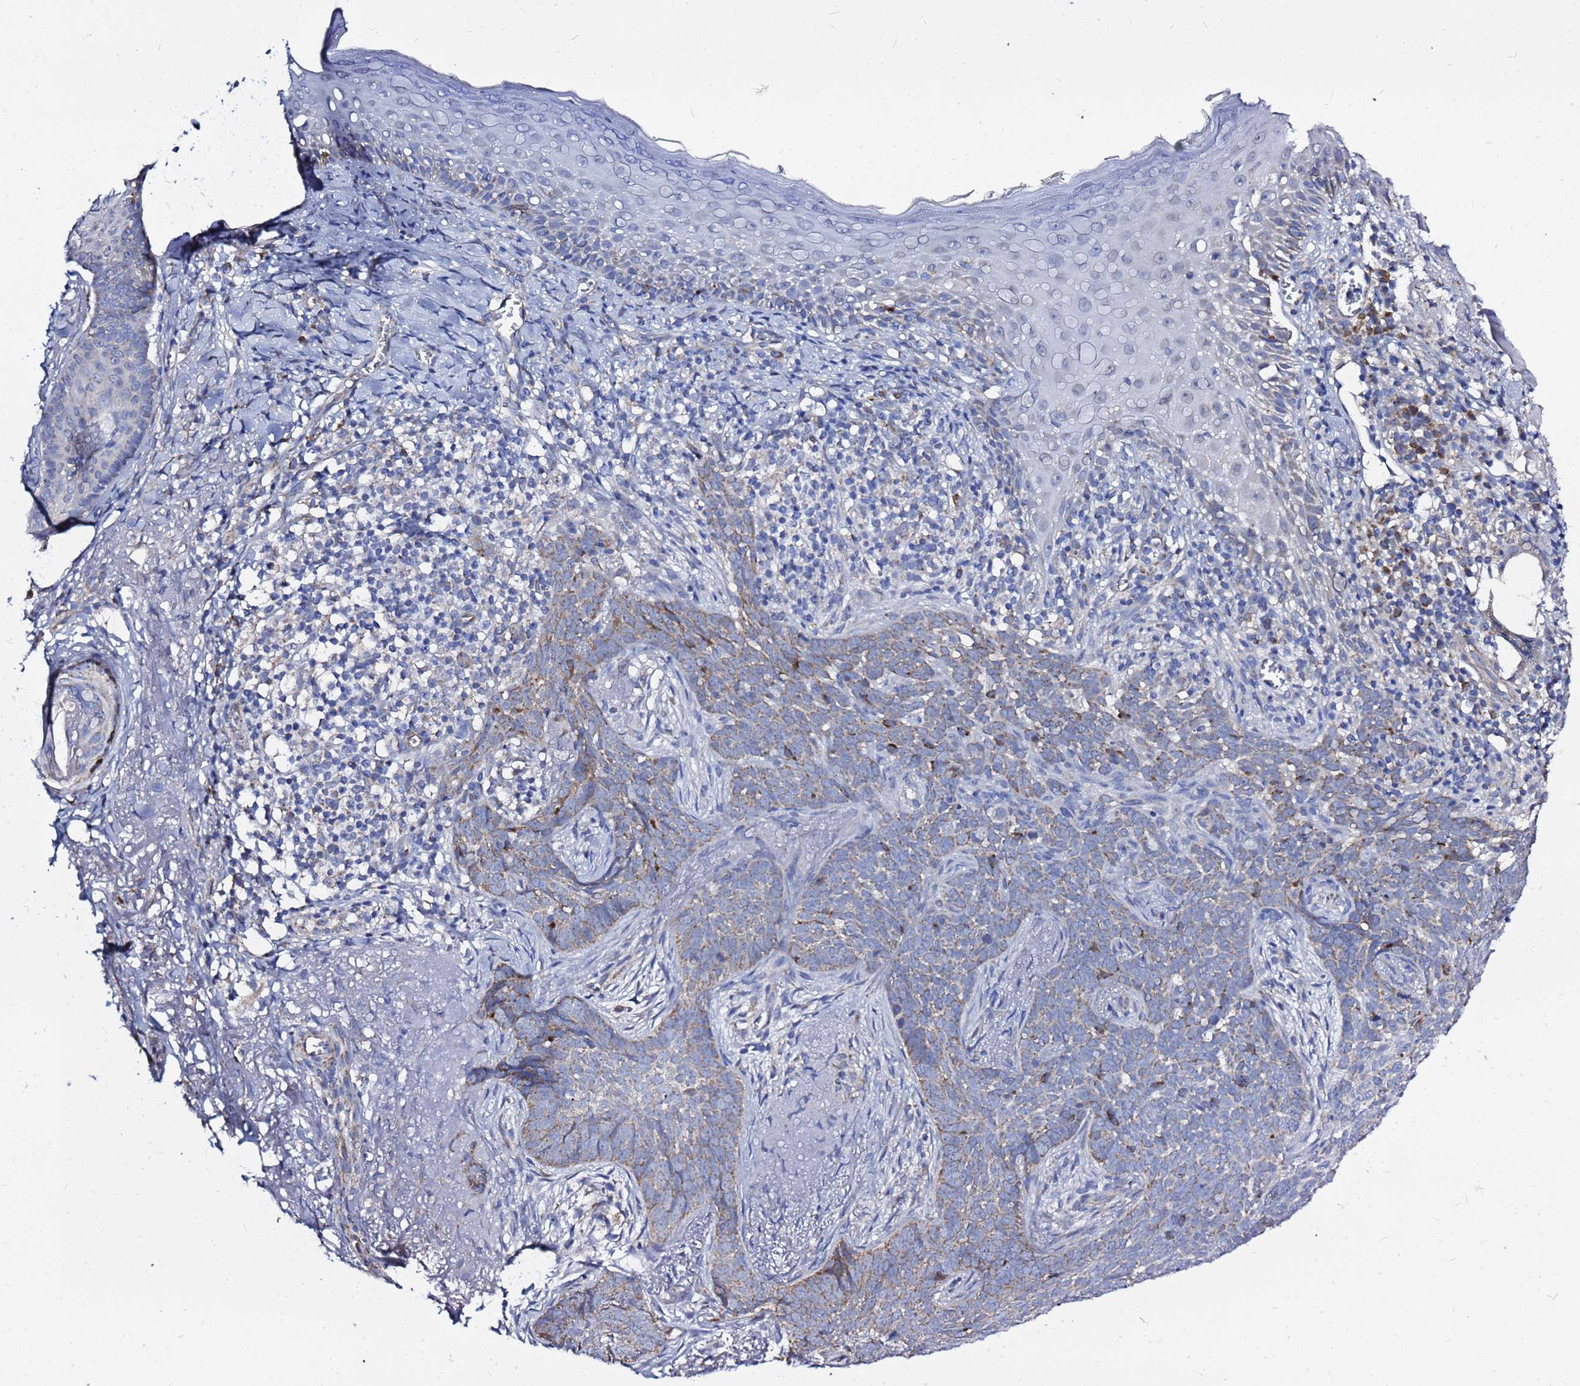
{"staining": {"intensity": "weak", "quantity": "25%-75%", "location": "cytoplasmic/membranous"}, "tissue": "skin cancer", "cell_type": "Tumor cells", "image_type": "cancer", "snomed": [{"axis": "morphology", "description": "Basal cell carcinoma"}, {"axis": "topography", "description": "Skin"}], "caption": "Skin cancer stained for a protein reveals weak cytoplasmic/membranous positivity in tumor cells. (DAB IHC, brown staining for protein, blue staining for nuclei).", "gene": "FAHD2A", "patient": {"sex": "female", "age": 76}}